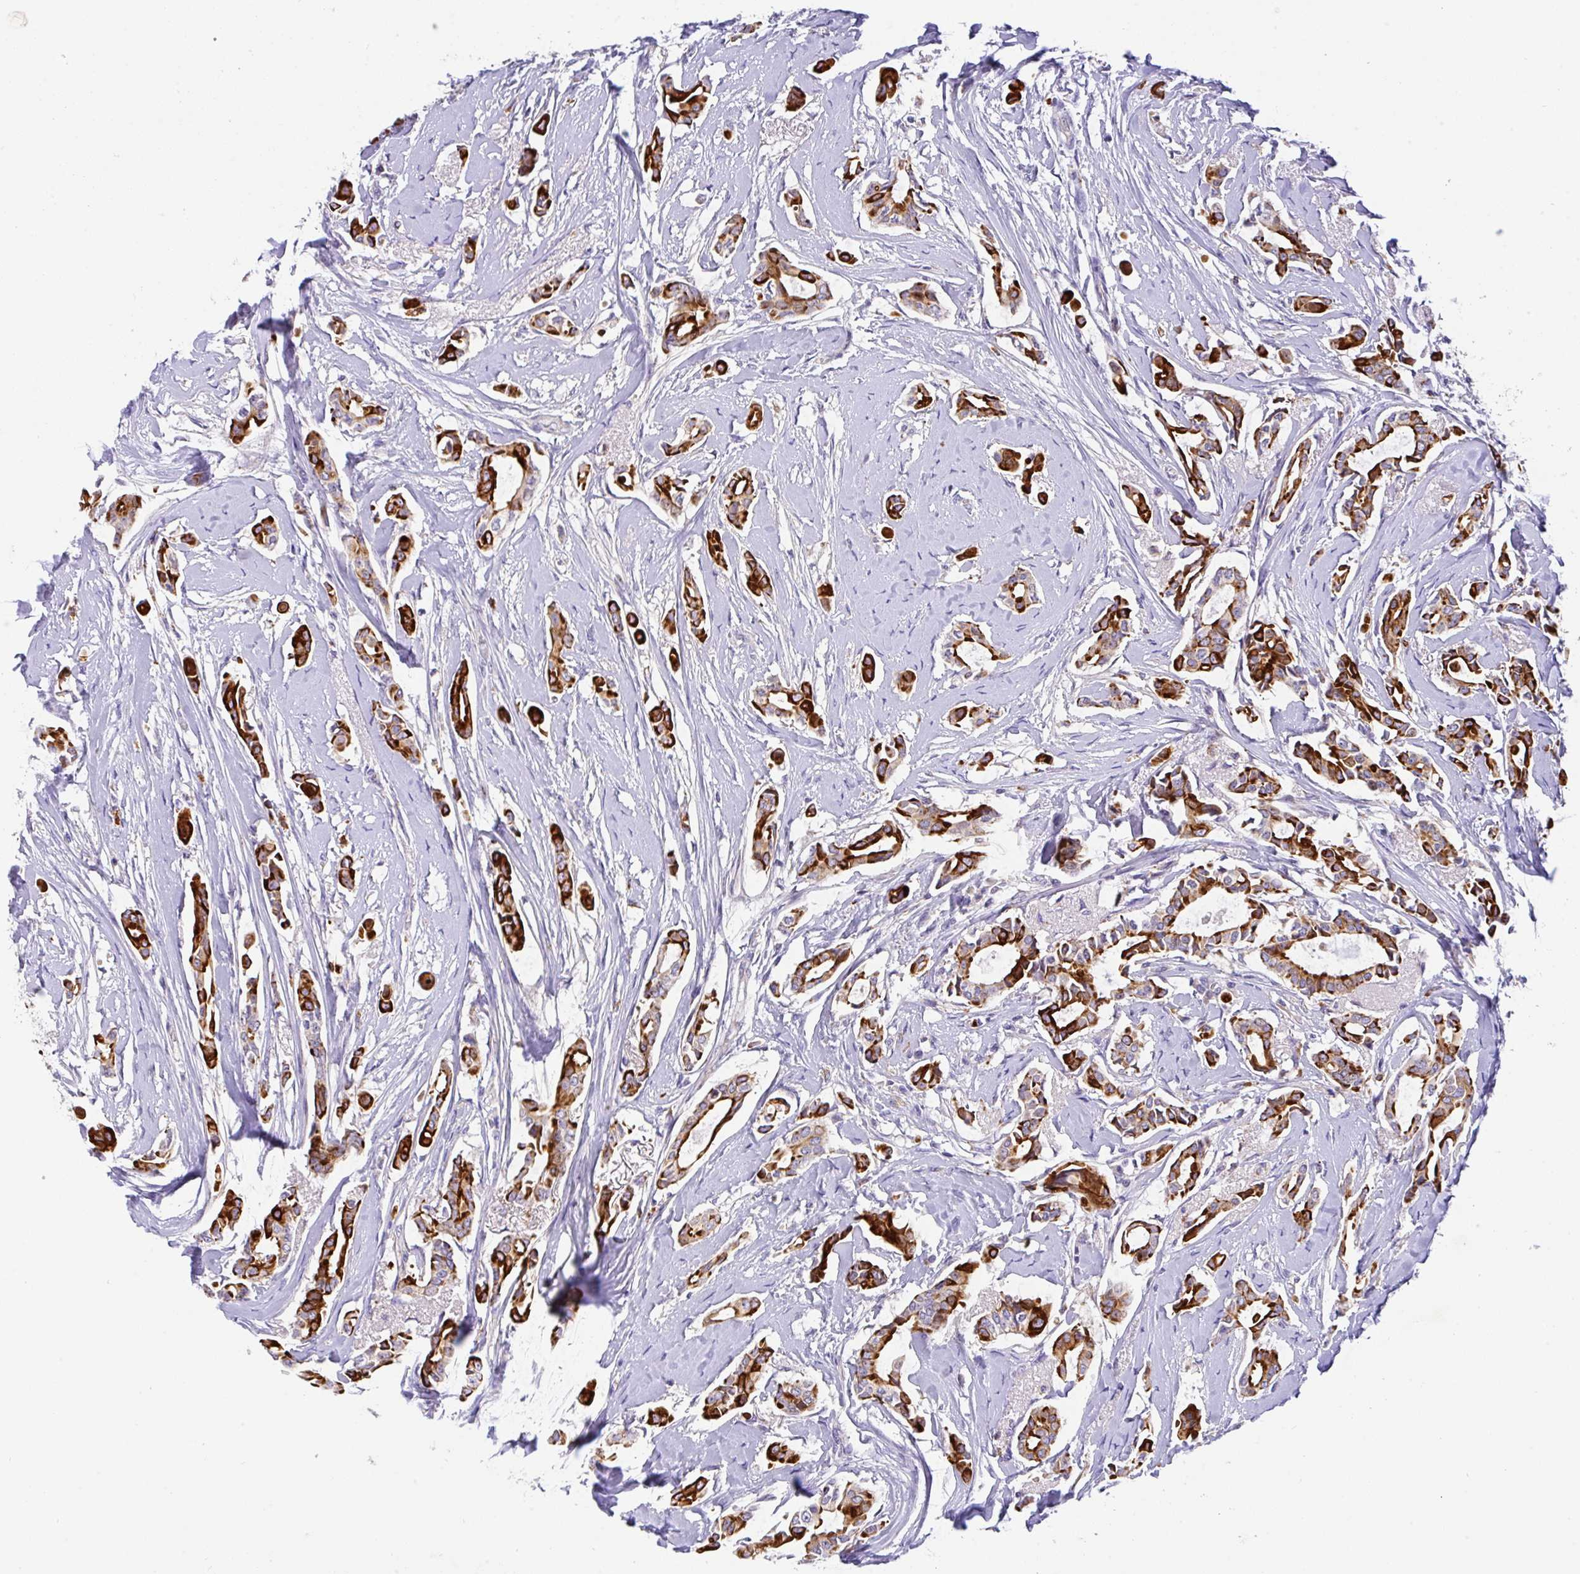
{"staining": {"intensity": "strong", "quantity": ">75%", "location": "cytoplasmic/membranous"}, "tissue": "breast cancer", "cell_type": "Tumor cells", "image_type": "cancer", "snomed": [{"axis": "morphology", "description": "Duct carcinoma"}, {"axis": "topography", "description": "Breast"}], "caption": "Breast cancer stained with DAB IHC exhibits high levels of strong cytoplasmic/membranous staining in approximately >75% of tumor cells.", "gene": "EPN3", "patient": {"sex": "female", "age": 64}}